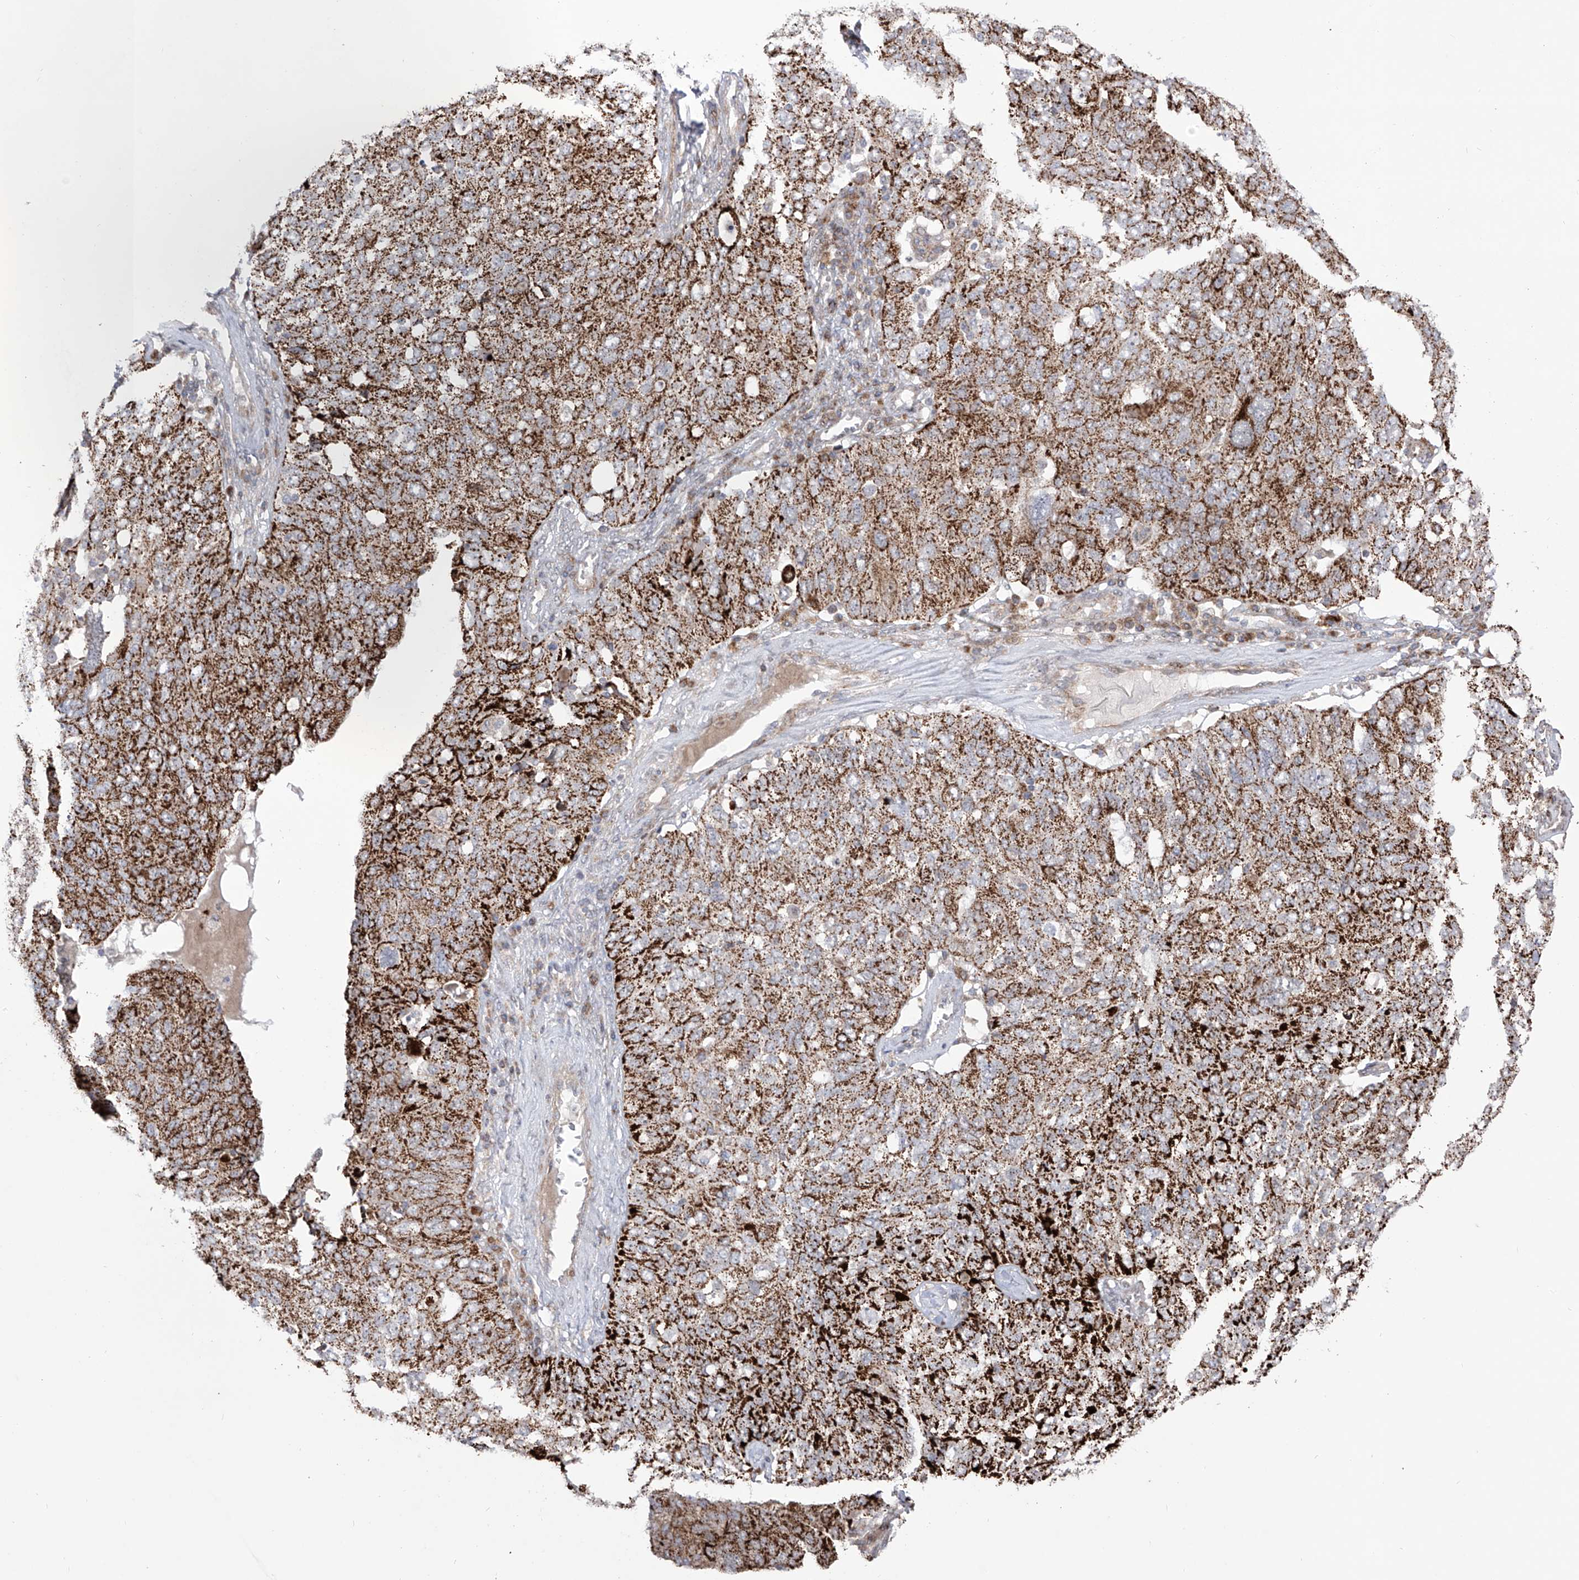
{"staining": {"intensity": "strong", "quantity": ">75%", "location": "cytoplasmic/membranous"}, "tissue": "ovarian cancer", "cell_type": "Tumor cells", "image_type": "cancer", "snomed": [{"axis": "morphology", "description": "Carcinoma, endometroid"}, {"axis": "topography", "description": "Ovary"}], "caption": "Tumor cells demonstrate strong cytoplasmic/membranous positivity in approximately >75% of cells in ovarian endometroid carcinoma.", "gene": "YKT6", "patient": {"sex": "female", "age": 62}}